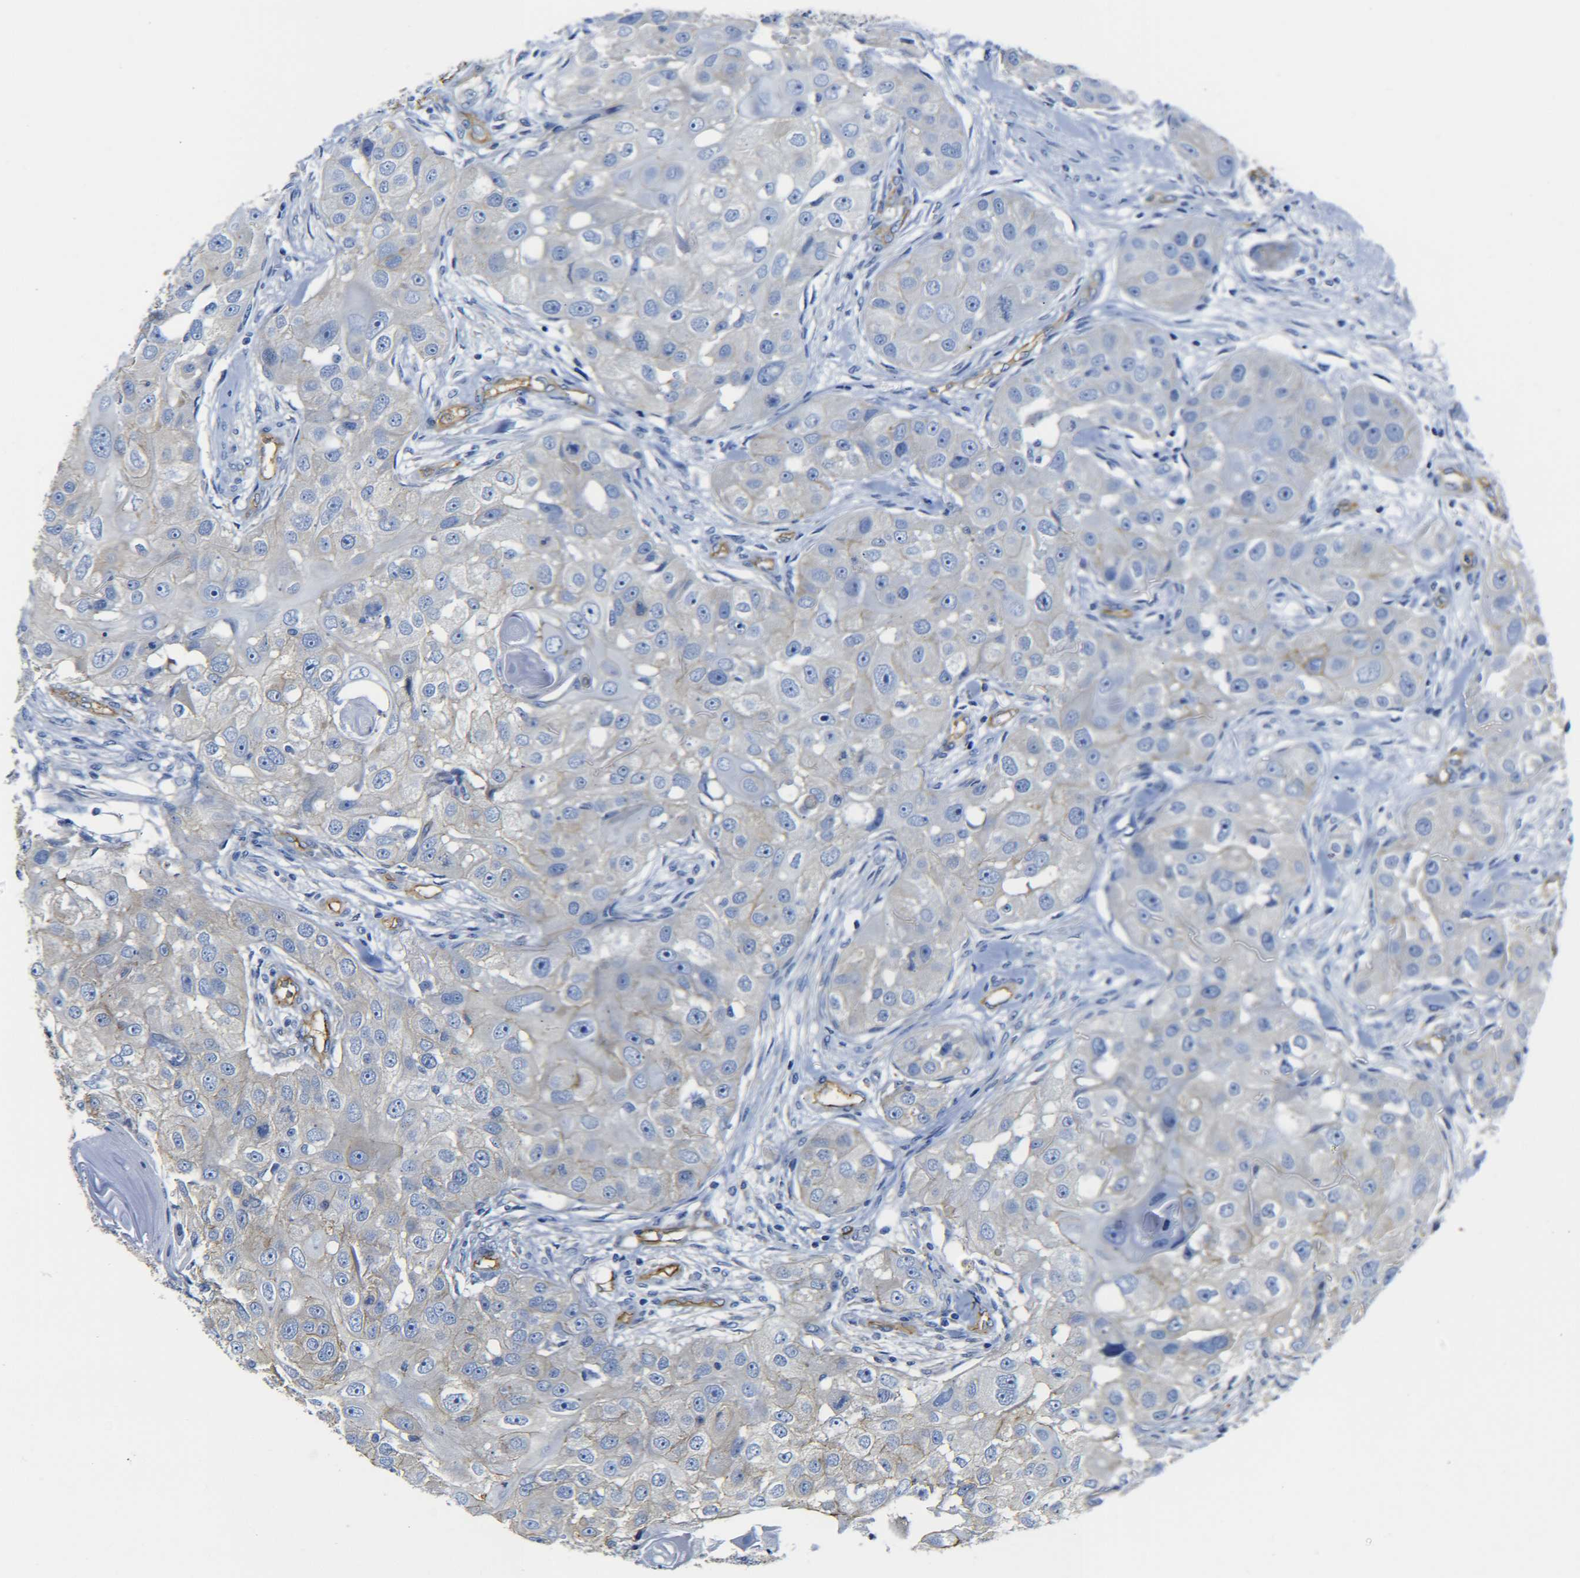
{"staining": {"intensity": "weak", "quantity": "25%-75%", "location": "cytoplasmic/membranous"}, "tissue": "head and neck cancer", "cell_type": "Tumor cells", "image_type": "cancer", "snomed": [{"axis": "morphology", "description": "Normal tissue, NOS"}, {"axis": "morphology", "description": "Squamous cell carcinoma, NOS"}, {"axis": "topography", "description": "Skeletal muscle"}, {"axis": "topography", "description": "Head-Neck"}], "caption": "A low amount of weak cytoplasmic/membranous staining is identified in about 25%-75% of tumor cells in squamous cell carcinoma (head and neck) tissue.", "gene": "SPTBN1", "patient": {"sex": "male", "age": 51}}